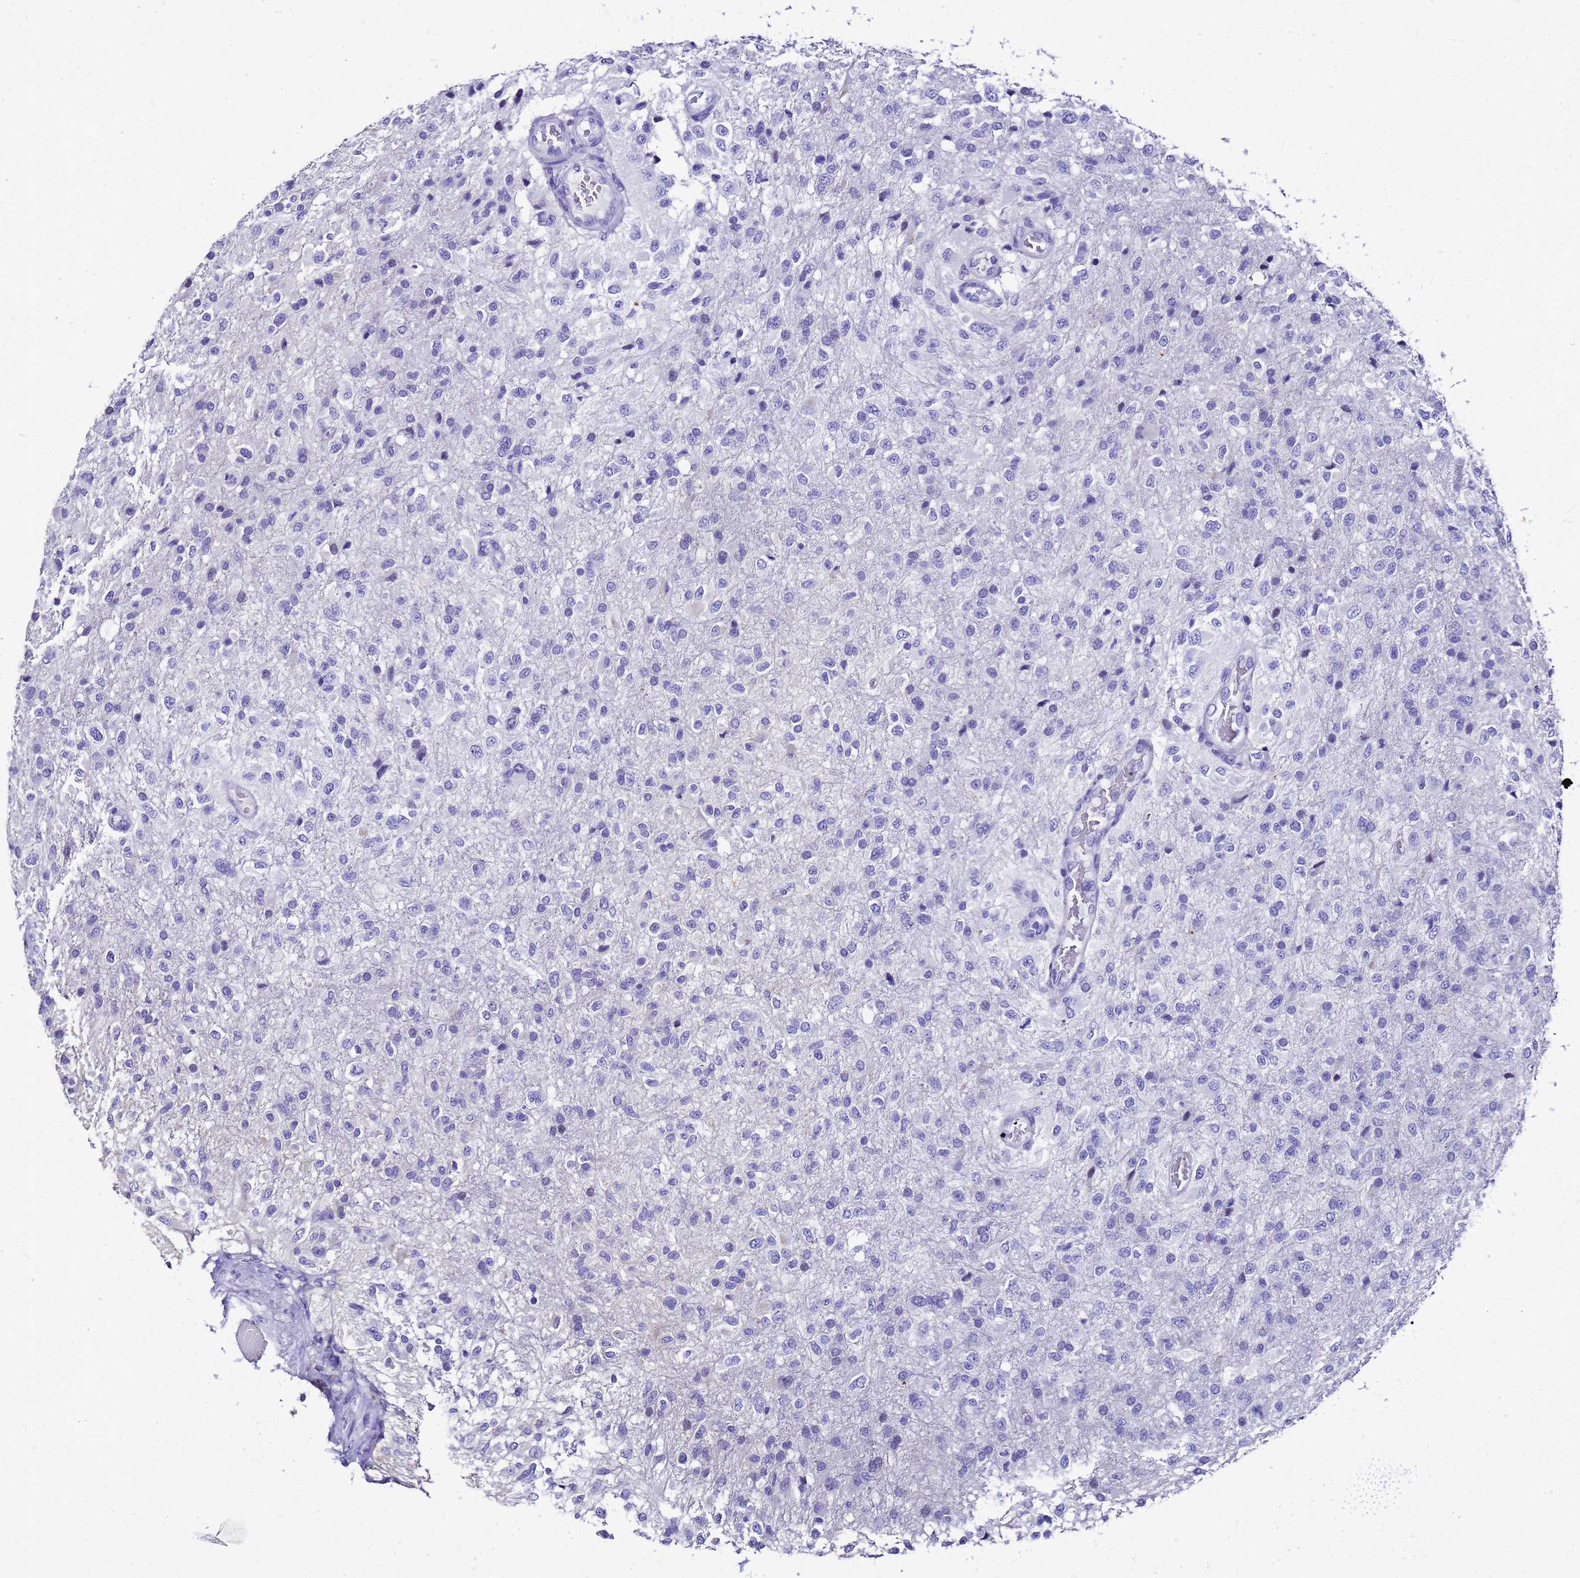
{"staining": {"intensity": "negative", "quantity": "none", "location": "none"}, "tissue": "glioma", "cell_type": "Tumor cells", "image_type": "cancer", "snomed": [{"axis": "morphology", "description": "Glioma, malignant, High grade"}, {"axis": "topography", "description": "Brain"}], "caption": "The histopathology image reveals no staining of tumor cells in high-grade glioma (malignant).", "gene": "SMIM21", "patient": {"sex": "female", "age": 74}}